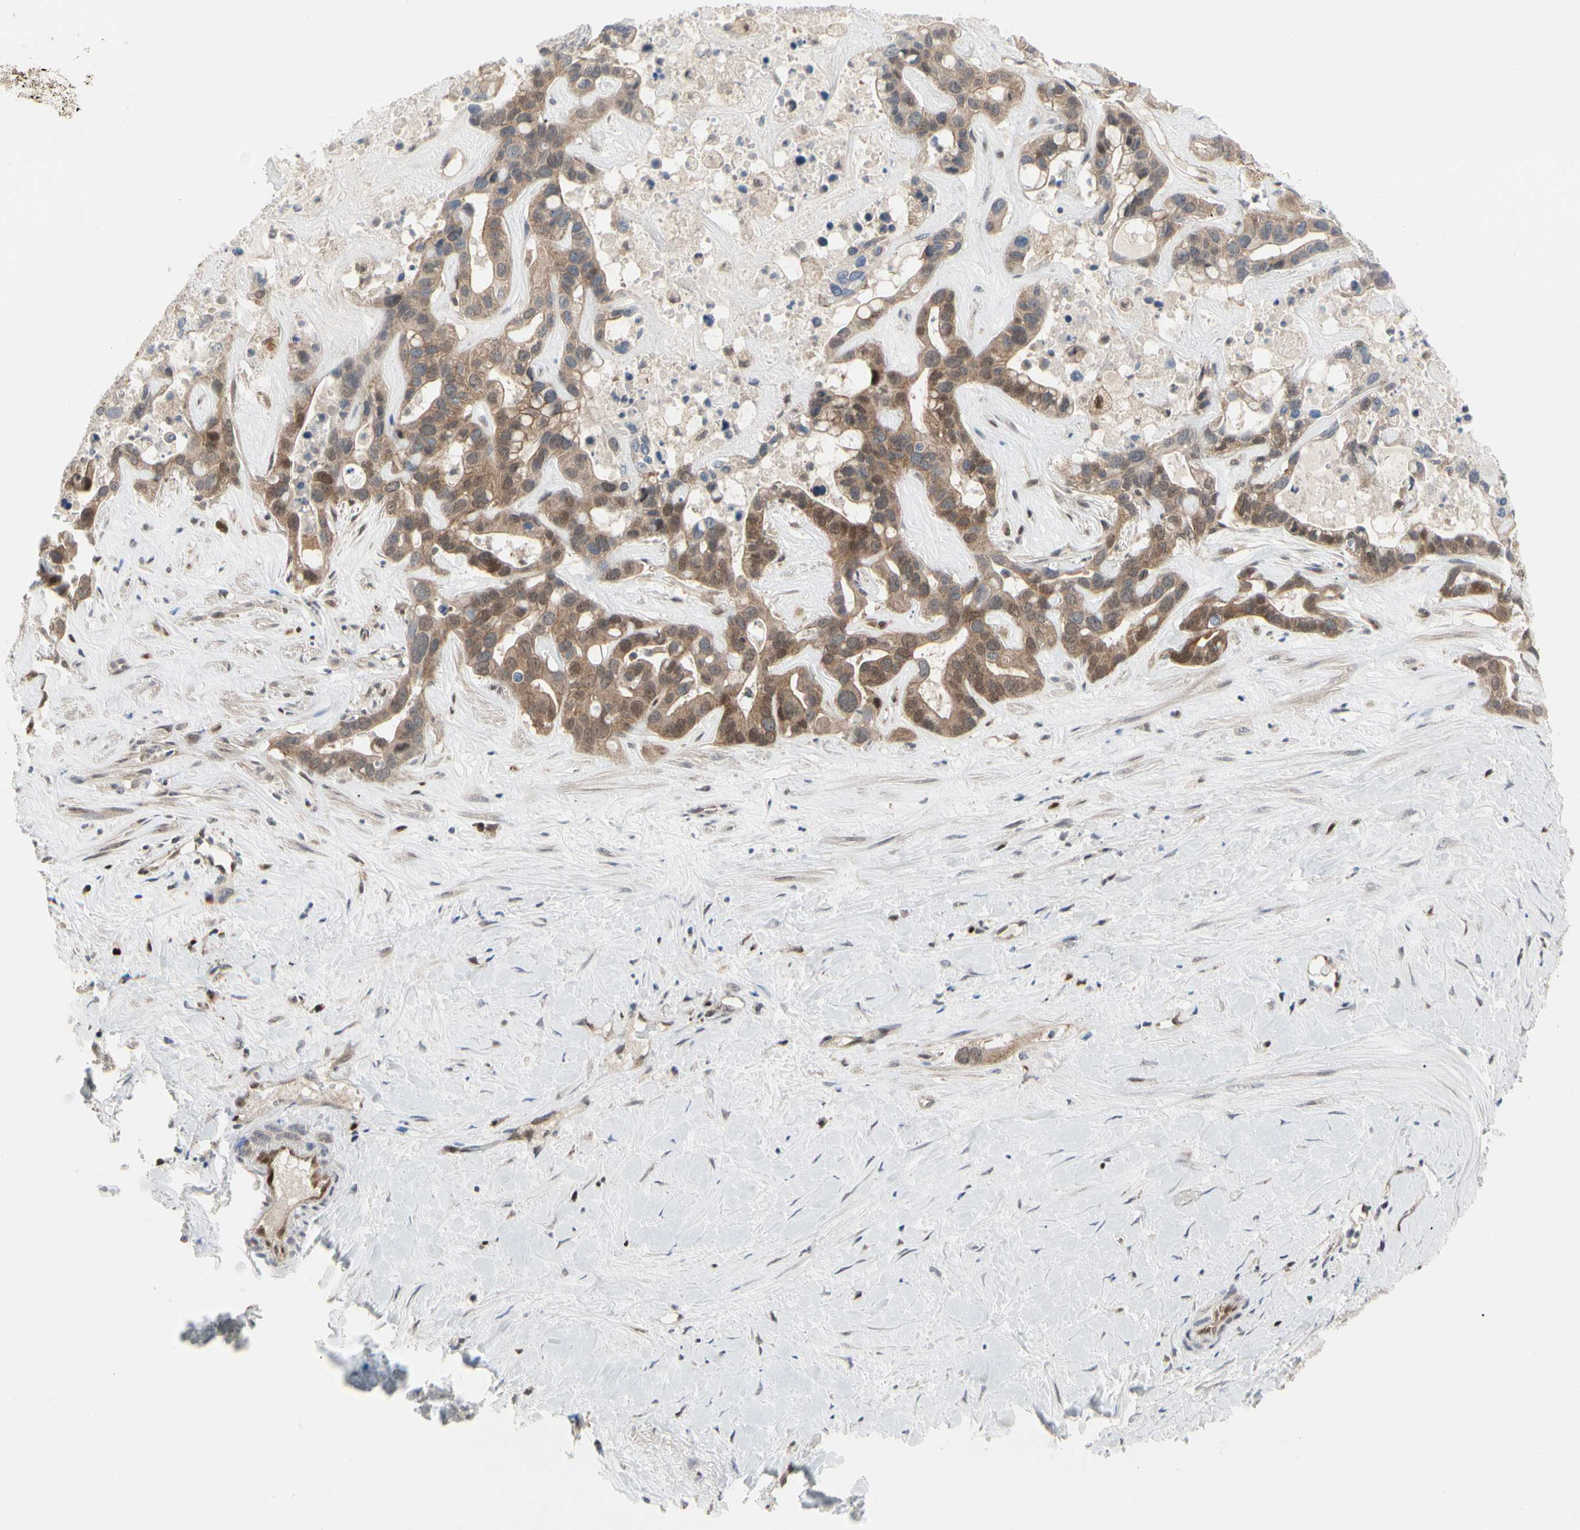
{"staining": {"intensity": "moderate", "quantity": ">75%", "location": "cytoplasmic/membranous,nuclear"}, "tissue": "liver cancer", "cell_type": "Tumor cells", "image_type": "cancer", "snomed": [{"axis": "morphology", "description": "Cholangiocarcinoma"}, {"axis": "topography", "description": "Liver"}], "caption": "The image displays staining of liver cholangiocarcinoma, revealing moderate cytoplasmic/membranous and nuclear protein expression (brown color) within tumor cells.", "gene": "CDK5", "patient": {"sex": "female", "age": 65}}